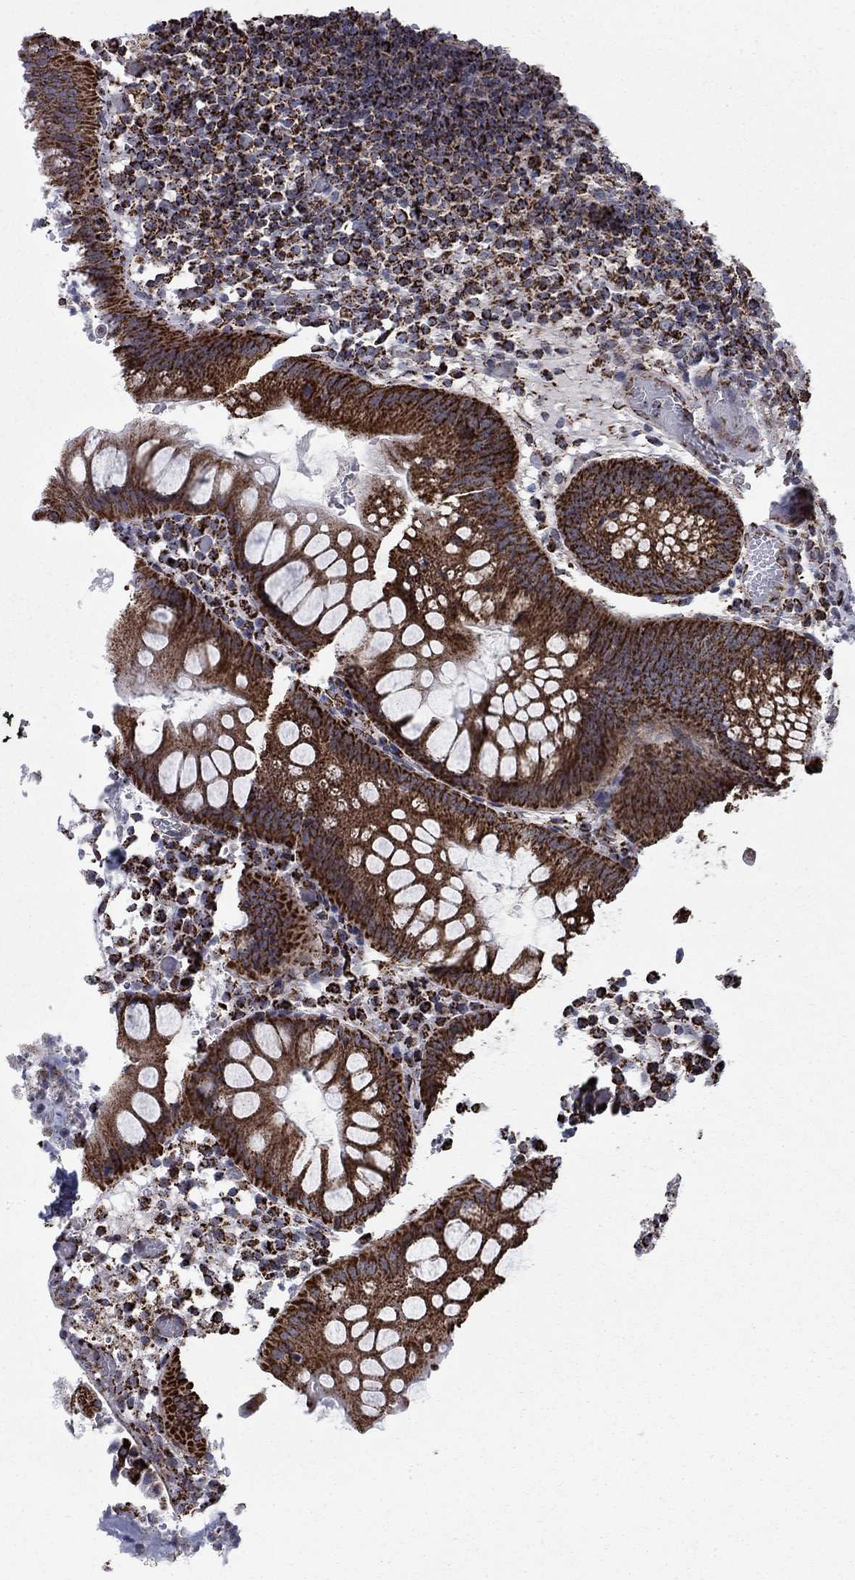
{"staining": {"intensity": "strong", "quantity": ">75%", "location": "cytoplasmic/membranous"}, "tissue": "appendix", "cell_type": "Glandular cells", "image_type": "normal", "snomed": [{"axis": "morphology", "description": "Normal tissue, NOS"}, {"axis": "morphology", "description": "Inflammation, NOS"}, {"axis": "topography", "description": "Appendix"}], "caption": "Protein staining shows strong cytoplasmic/membranous positivity in about >75% of glandular cells in normal appendix.", "gene": "MOAP1", "patient": {"sex": "male", "age": 16}}